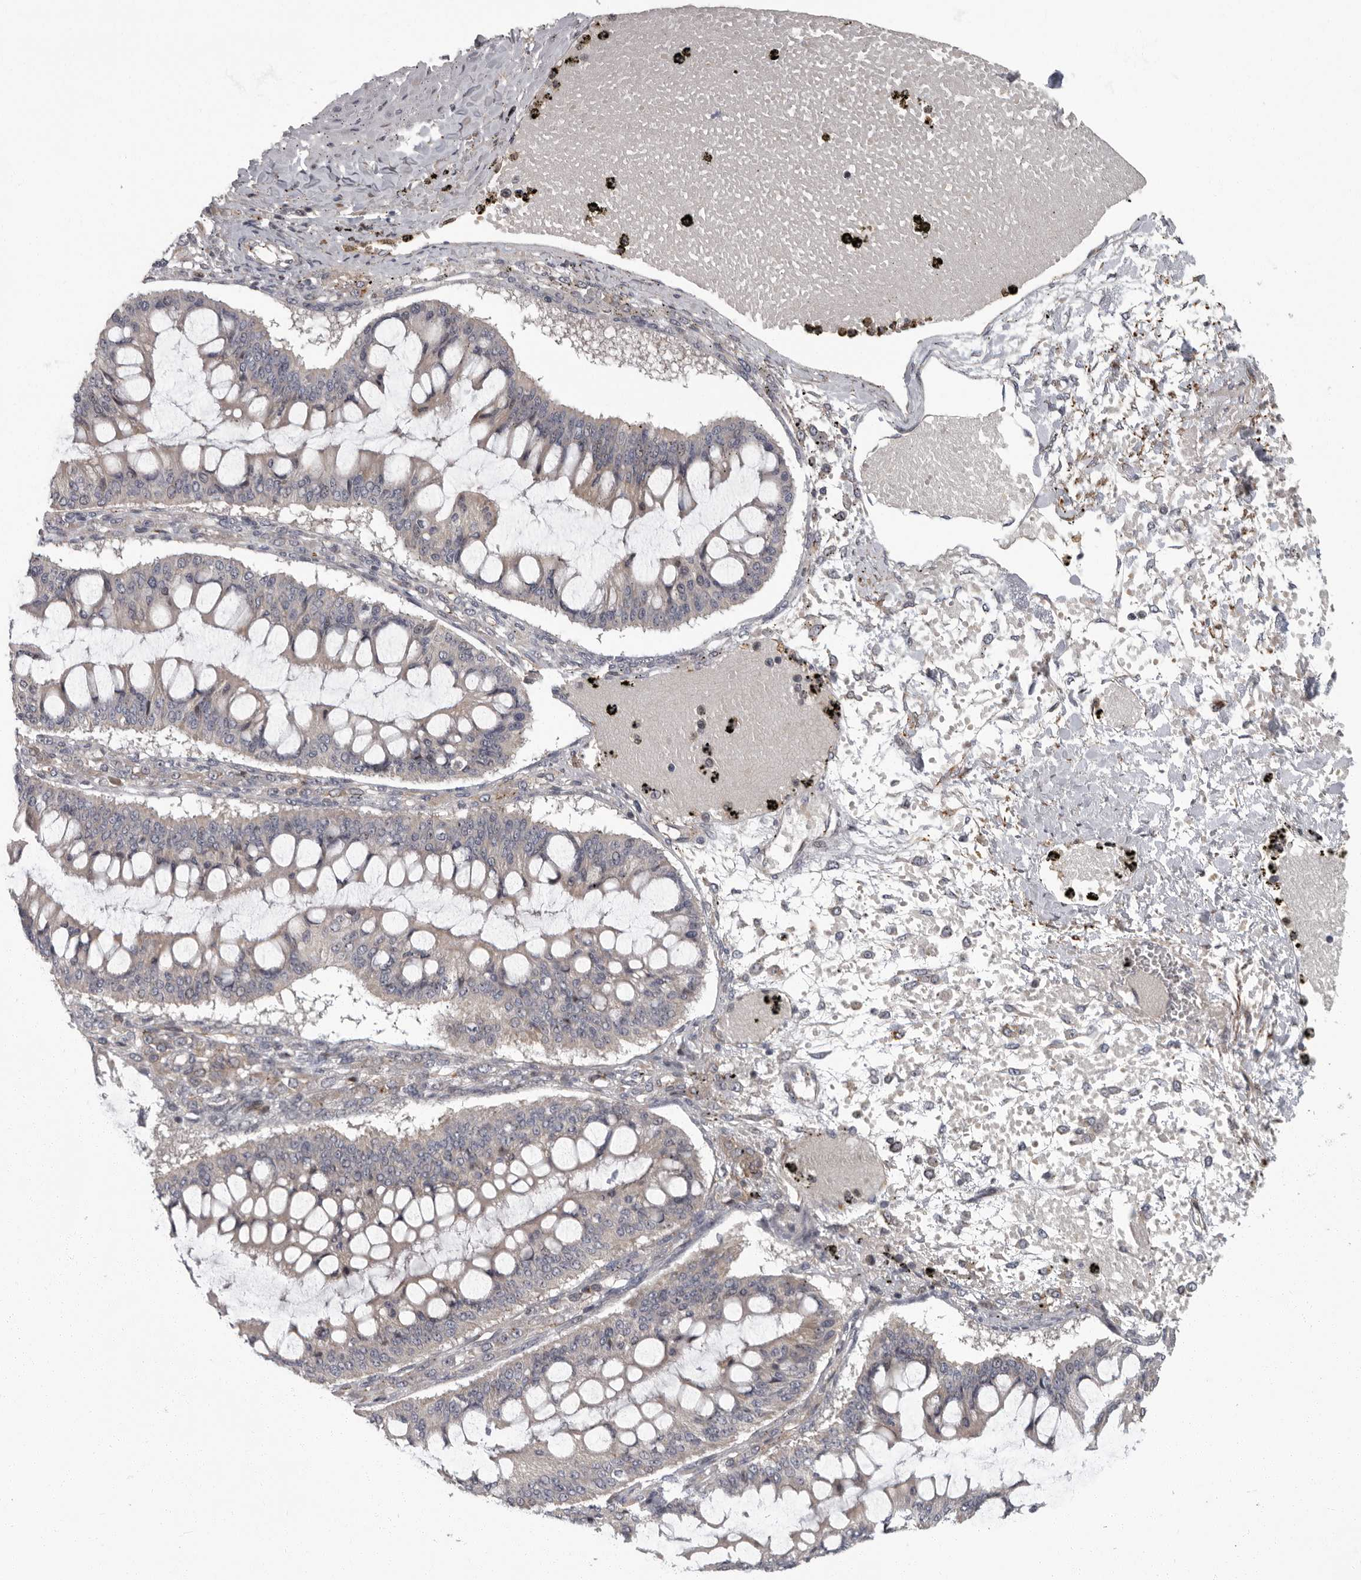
{"staining": {"intensity": "weak", "quantity": "<25%", "location": "cytoplasmic/membranous"}, "tissue": "ovarian cancer", "cell_type": "Tumor cells", "image_type": "cancer", "snomed": [{"axis": "morphology", "description": "Cystadenocarcinoma, mucinous, NOS"}, {"axis": "topography", "description": "Ovary"}], "caption": "The immunohistochemistry (IHC) micrograph has no significant staining in tumor cells of ovarian cancer (mucinous cystadenocarcinoma) tissue.", "gene": "PDCD11", "patient": {"sex": "female", "age": 73}}